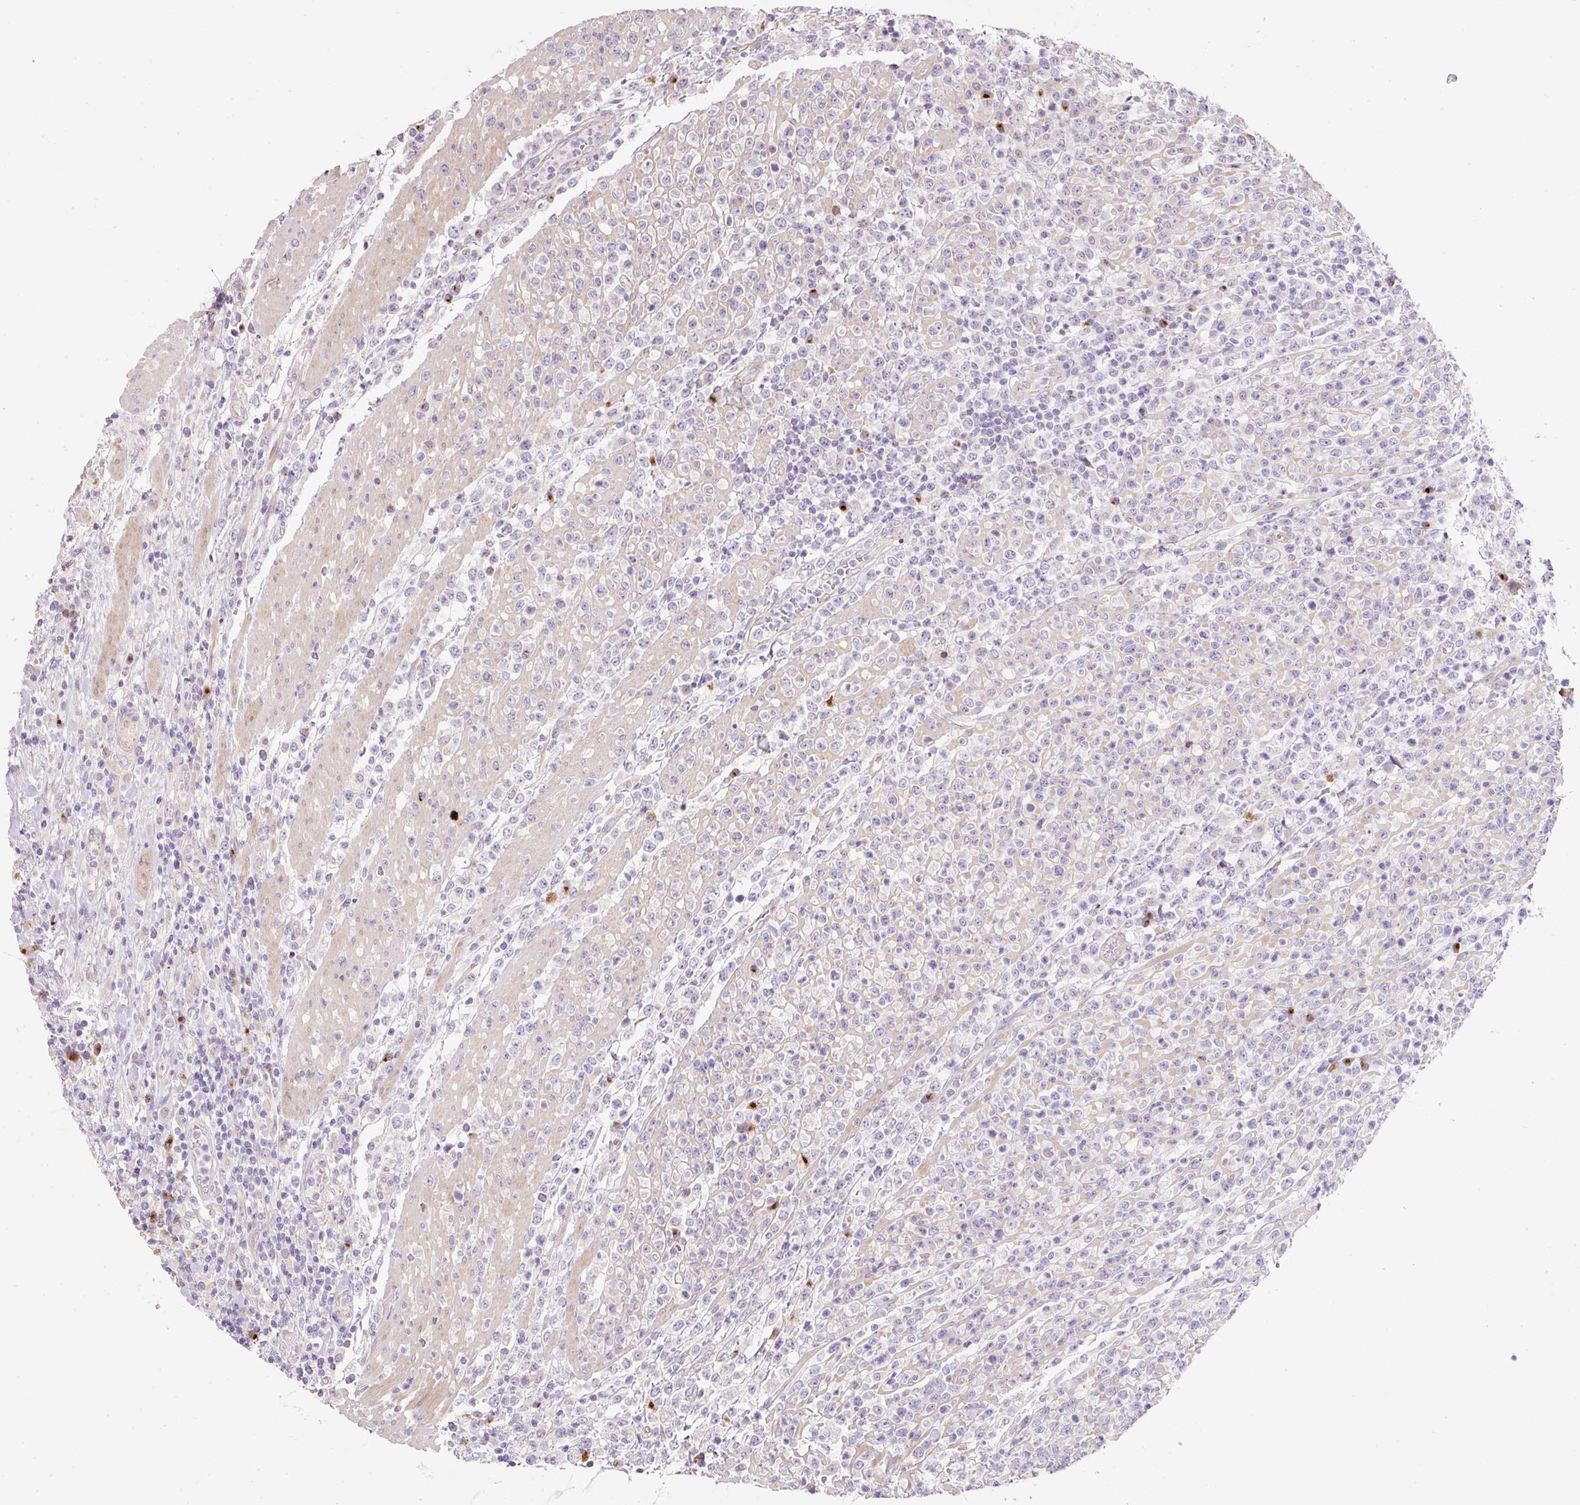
{"staining": {"intensity": "negative", "quantity": "none", "location": "none"}, "tissue": "lymphoma", "cell_type": "Tumor cells", "image_type": "cancer", "snomed": [{"axis": "morphology", "description": "Malignant lymphoma, non-Hodgkin's type, High grade"}, {"axis": "topography", "description": "Colon"}], "caption": "Human lymphoma stained for a protein using immunohistochemistry displays no expression in tumor cells.", "gene": "NBPF11", "patient": {"sex": "female", "age": 53}}